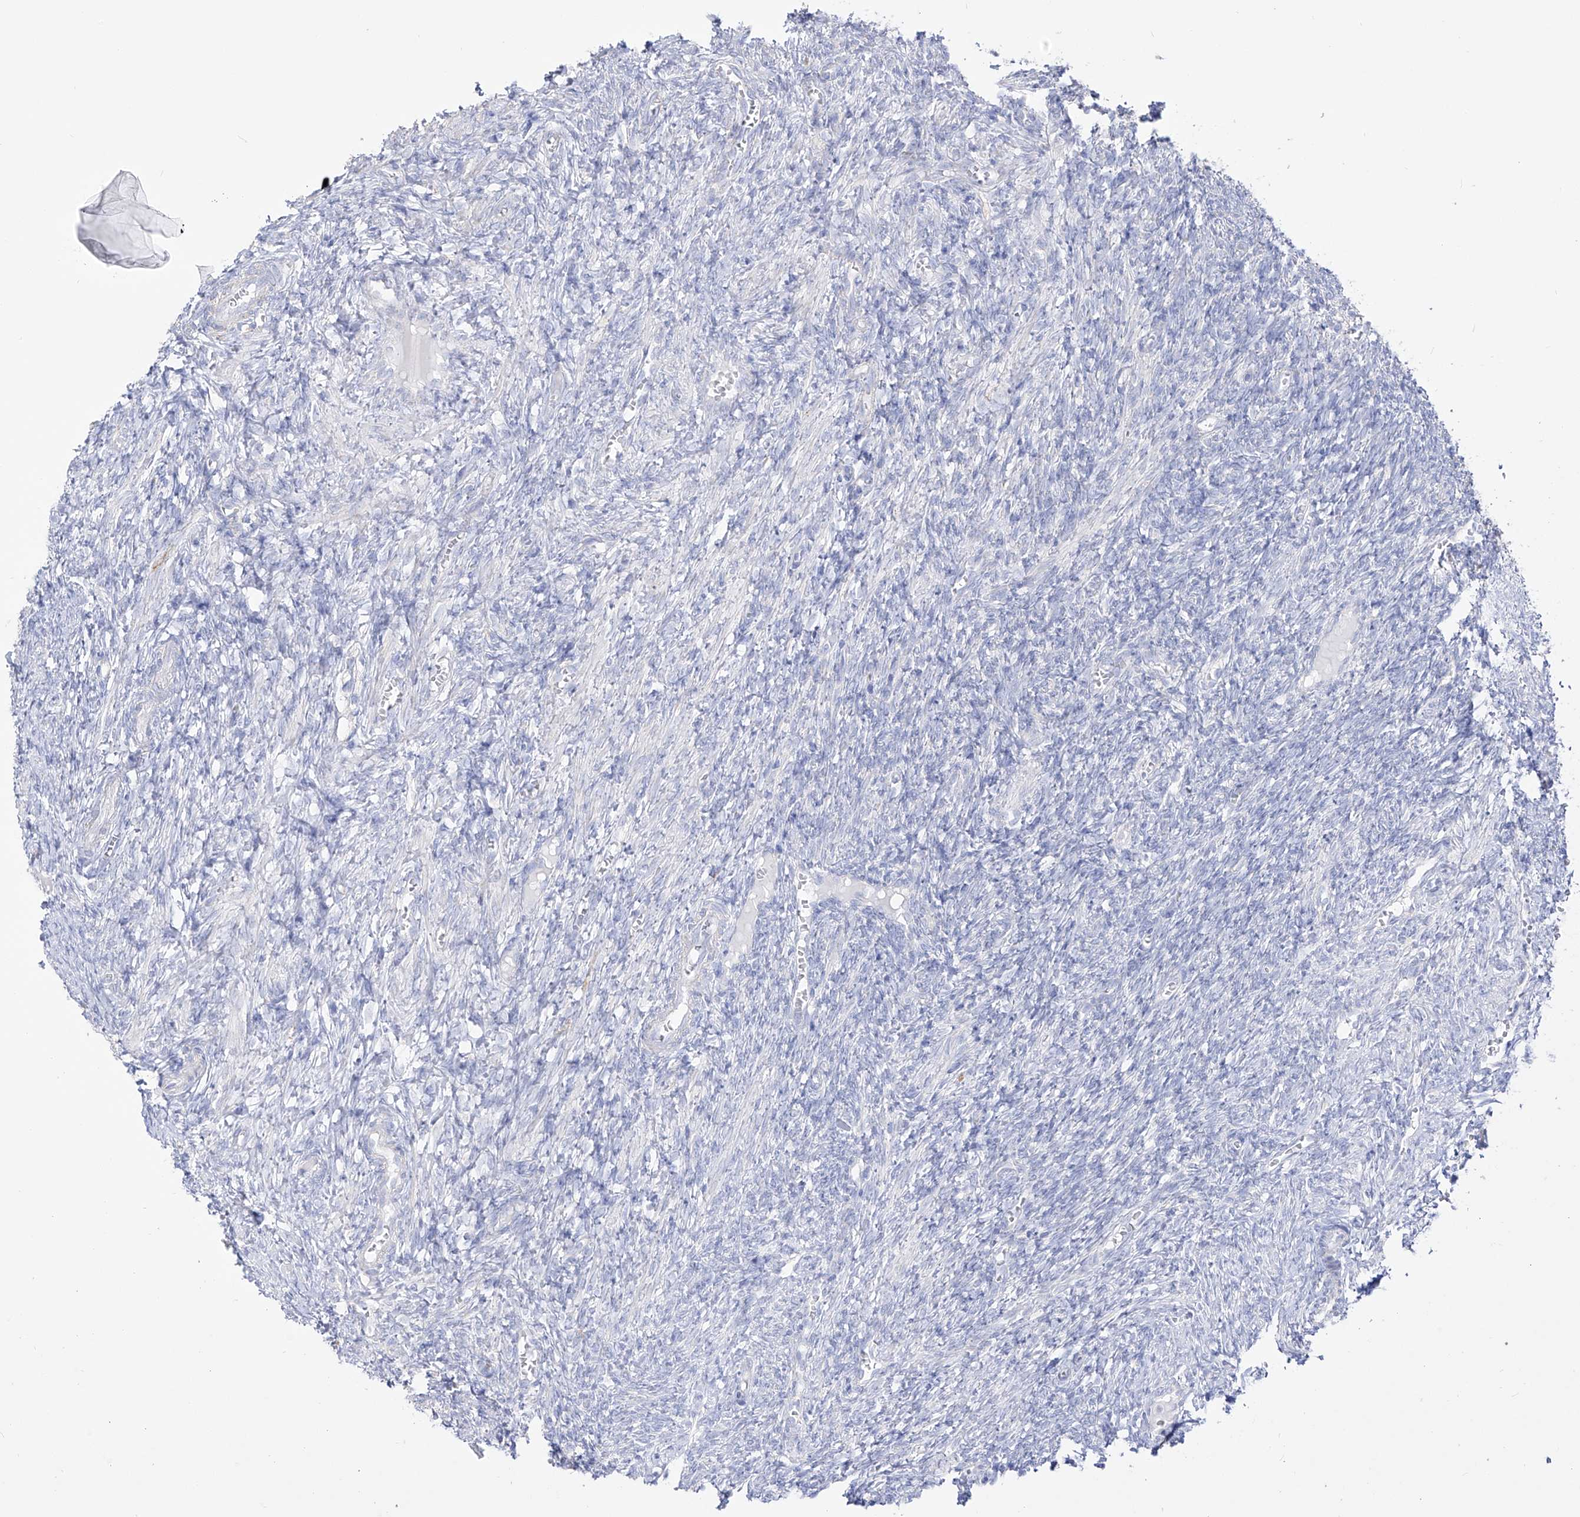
{"staining": {"intensity": "negative", "quantity": "none", "location": "none"}, "tissue": "ovary", "cell_type": "Ovarian stroma cells", "image_type": "normal", "snomed": [{"axis": "morphology", "description": "Normal tissue, NOS"}, {"axis": "topography", "description": "Ovary"}], "caption": "High magnification brightfield microscopy of unremarkable ovary stained with DAB (brown) and counterstained with hematoxylin (blue): ovarian stroma cells show no significant staining. The staining is performed using DAB (3,3'-diaminobenzidine) brown chromogen with nuclei counter-stained in using hematoxylin.", "gene": "RCHY1", "patient": {"sex": "female", "age": 27}}